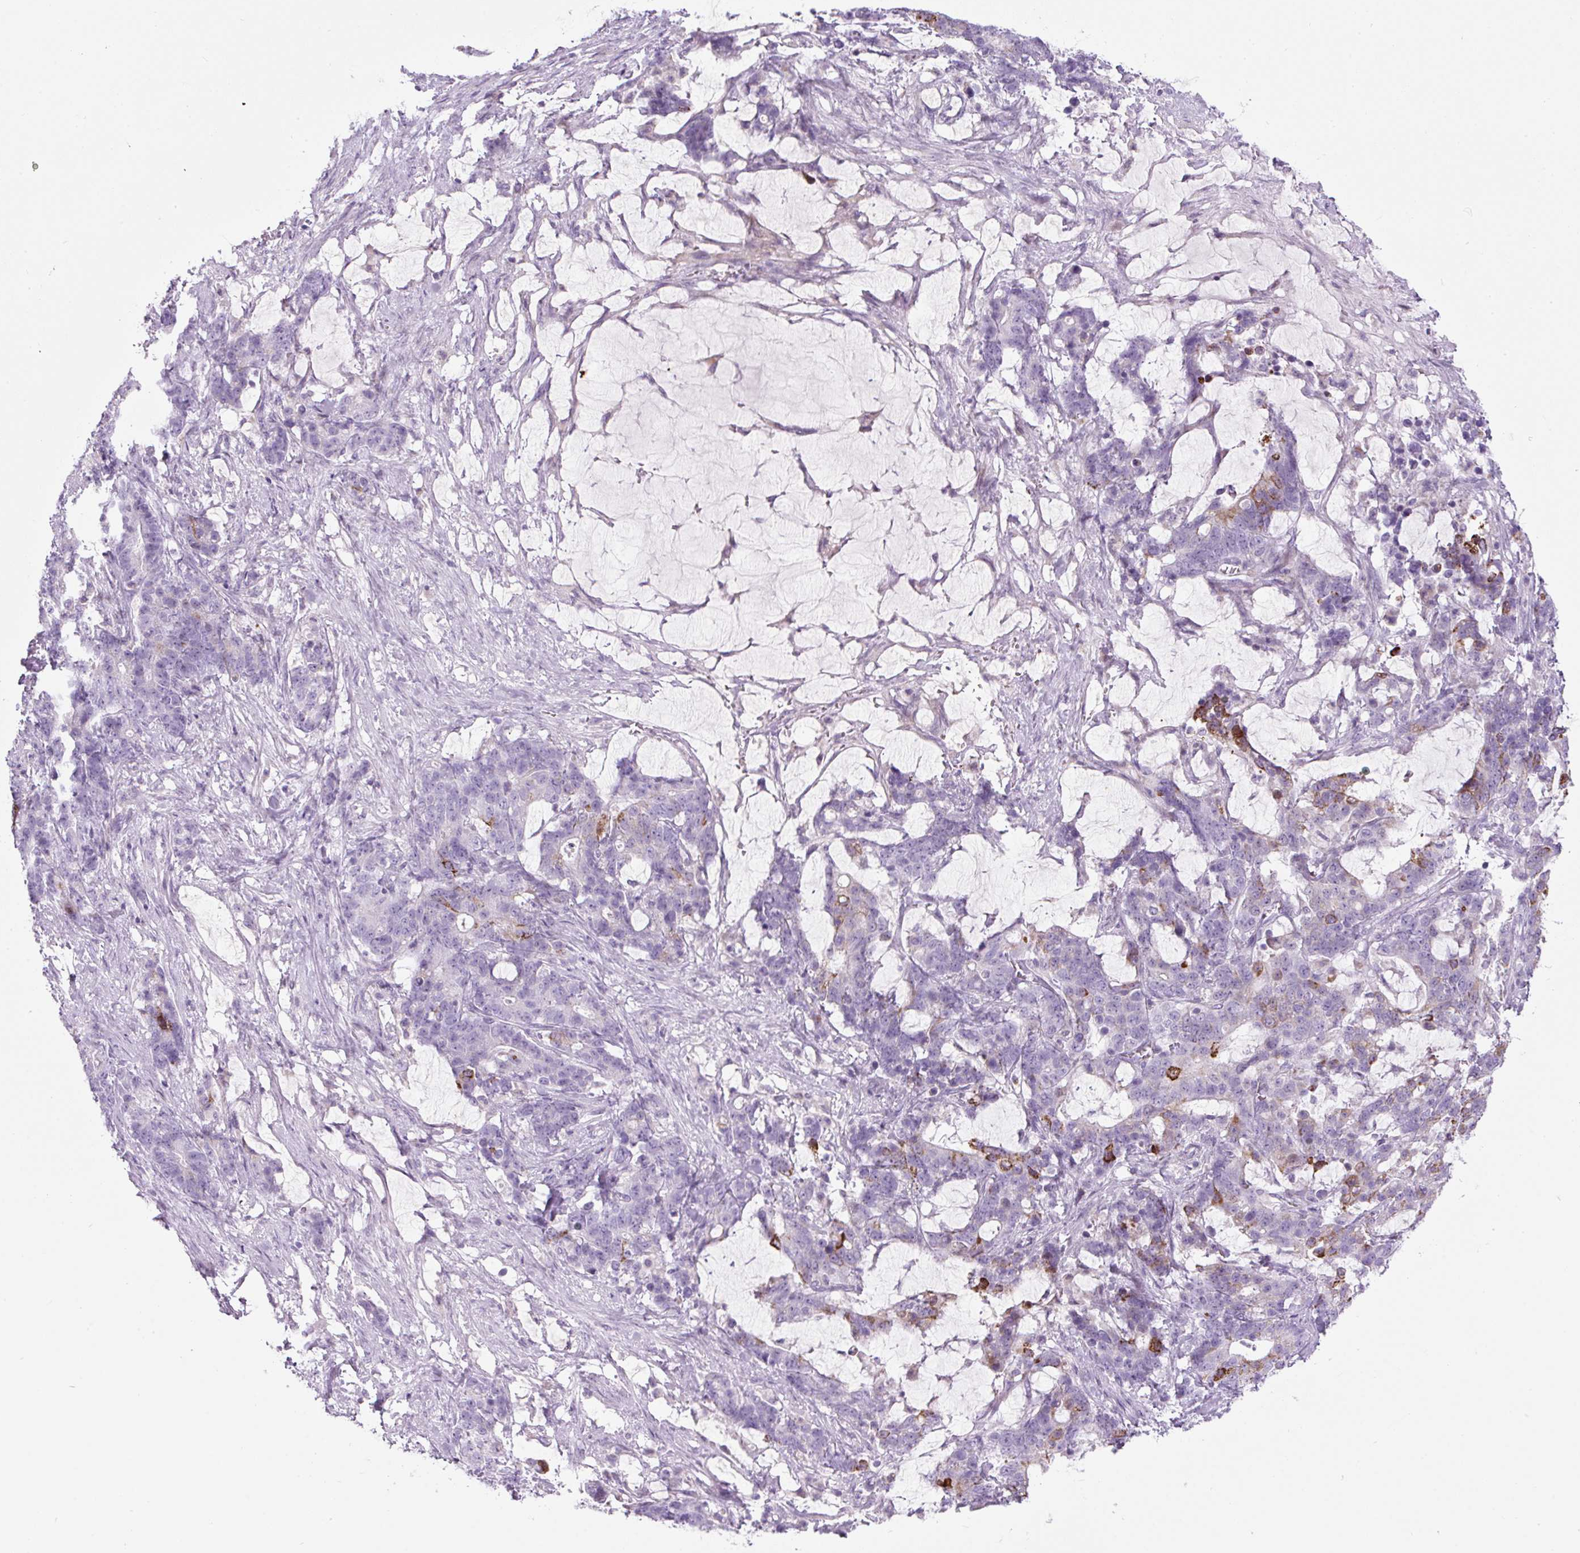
{"staining": {"intensity": "moderate", "quantity": "<25%", "location": "cytoplasmic/membranous"}, "tissue": "stomach cancer", "cell_type": "Tumor cells", "image_type": "cancer", "snomed": [{"axis": "morphology", "description": "Normal tissue, NOS"}, {"axis": "morphology", "description": "Adenocarcinoma, NOS"}, {"axis": "topography", "description": "Stomach"}], "caption": "Immunohistochemistry image of stomach cancer (adenocarcinoma) stained for a protein (brown), which reveals low levels of moderate cytoplasmic/membranous expression in approximately <25% of tumor cells.", "gene": "FGFBP3", "patient": {"sex": "female", "age": 64}}